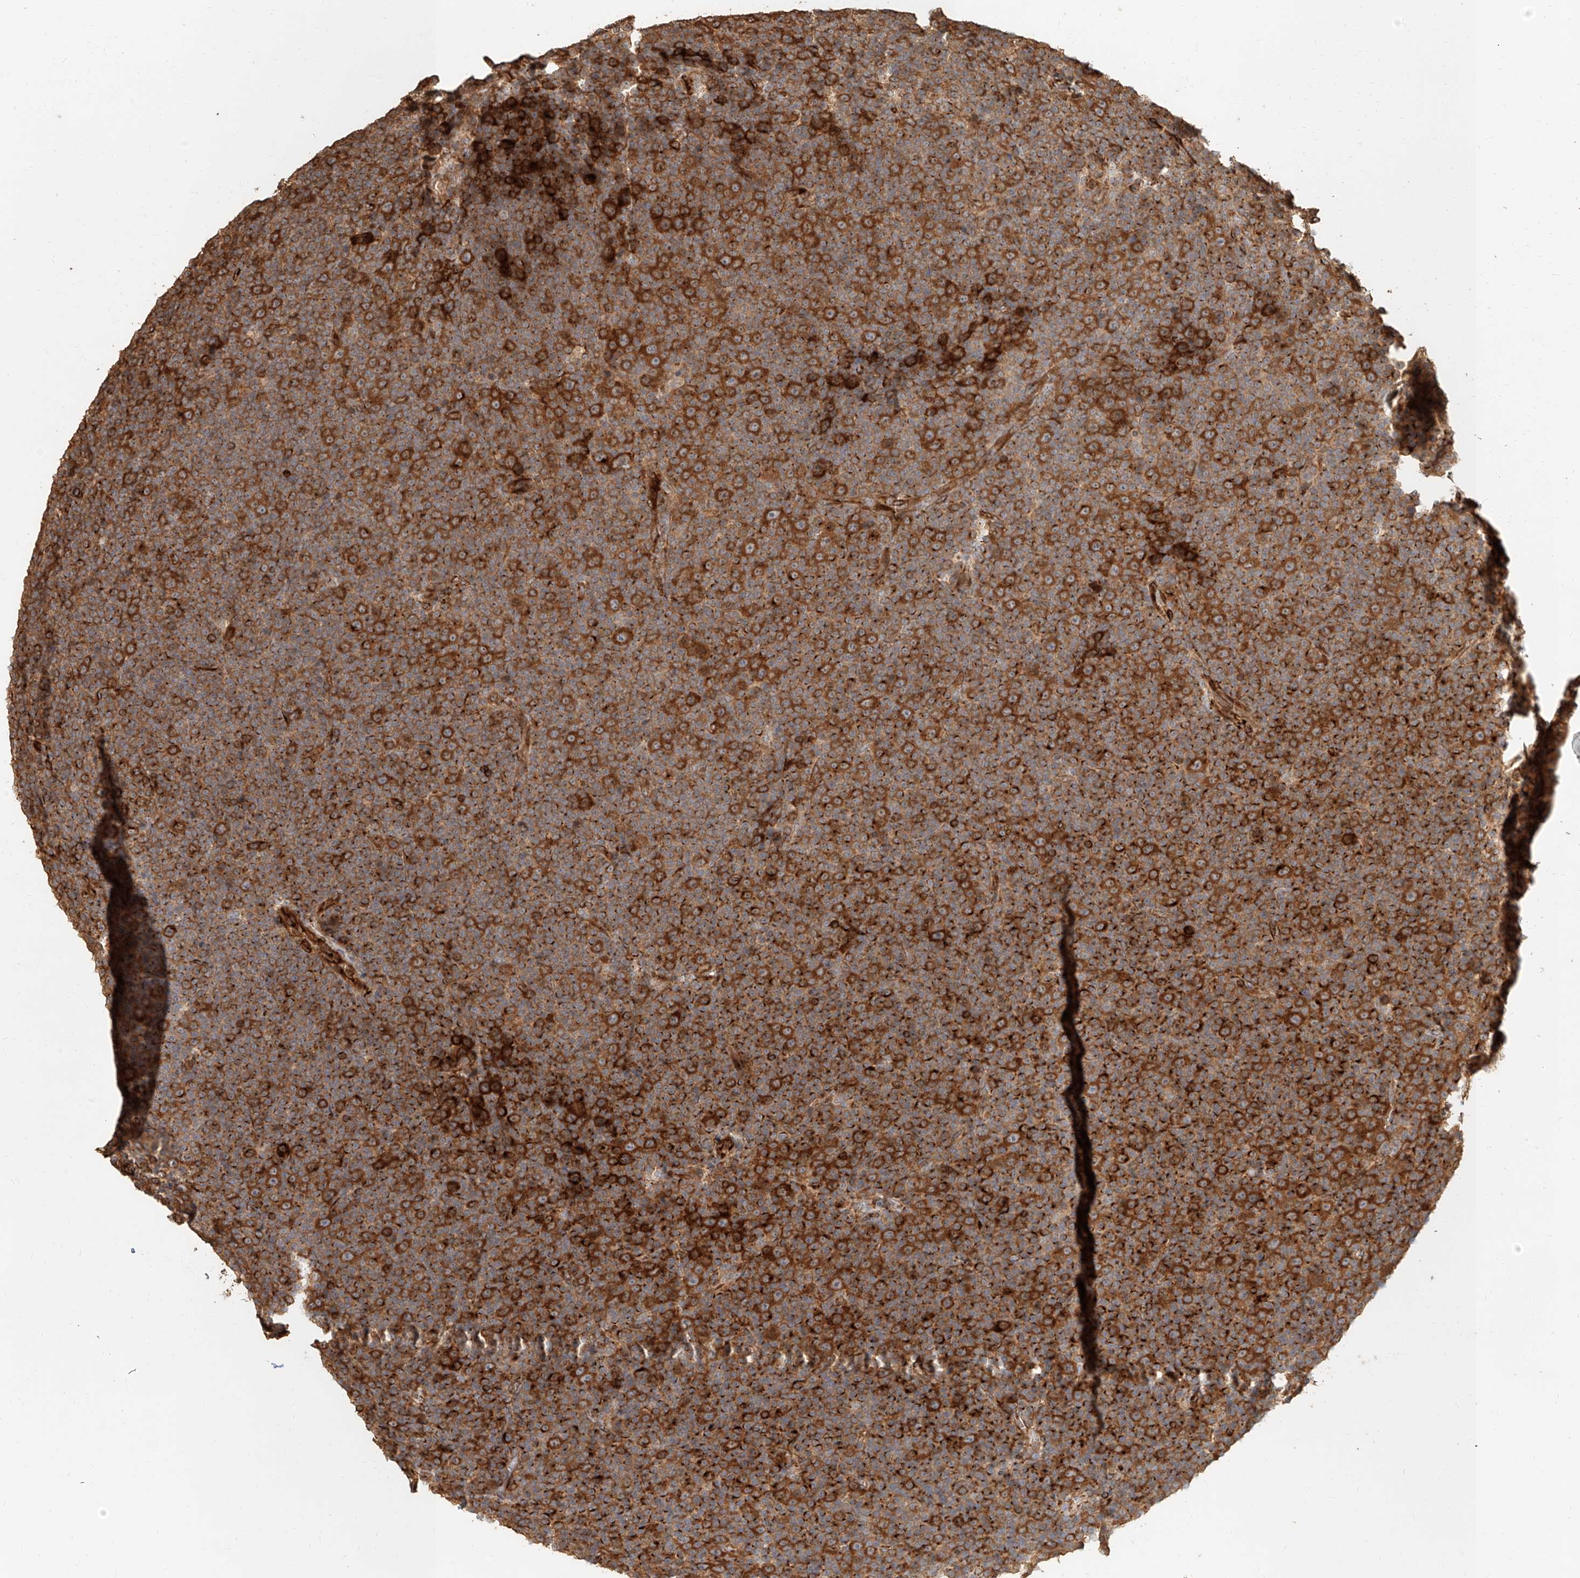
{"staining": {"intensity": "strong", "quantity": ">75%", "location": "cytoplasmic/membranous"}, "tissue": "lymphoma", "cell_type": "Tumor cells", "image_type": "cancer", "snomed": [{"axis": "morphology", "description": "Malignant lymphoma, non-Hodgkin's type, Low grade"}, {"axis": "topography", "description": "Lymph node"}], "caption": "About >75% of tumor cells in human low-grade malignant lymphoma, non-Hodgkin's type show strong cytoplasmic/membranous protein expression as visualized by brown immunohistochemical staining.", "gene": "NAP1L1", "patient": {"sex": "female", "age": 67}}